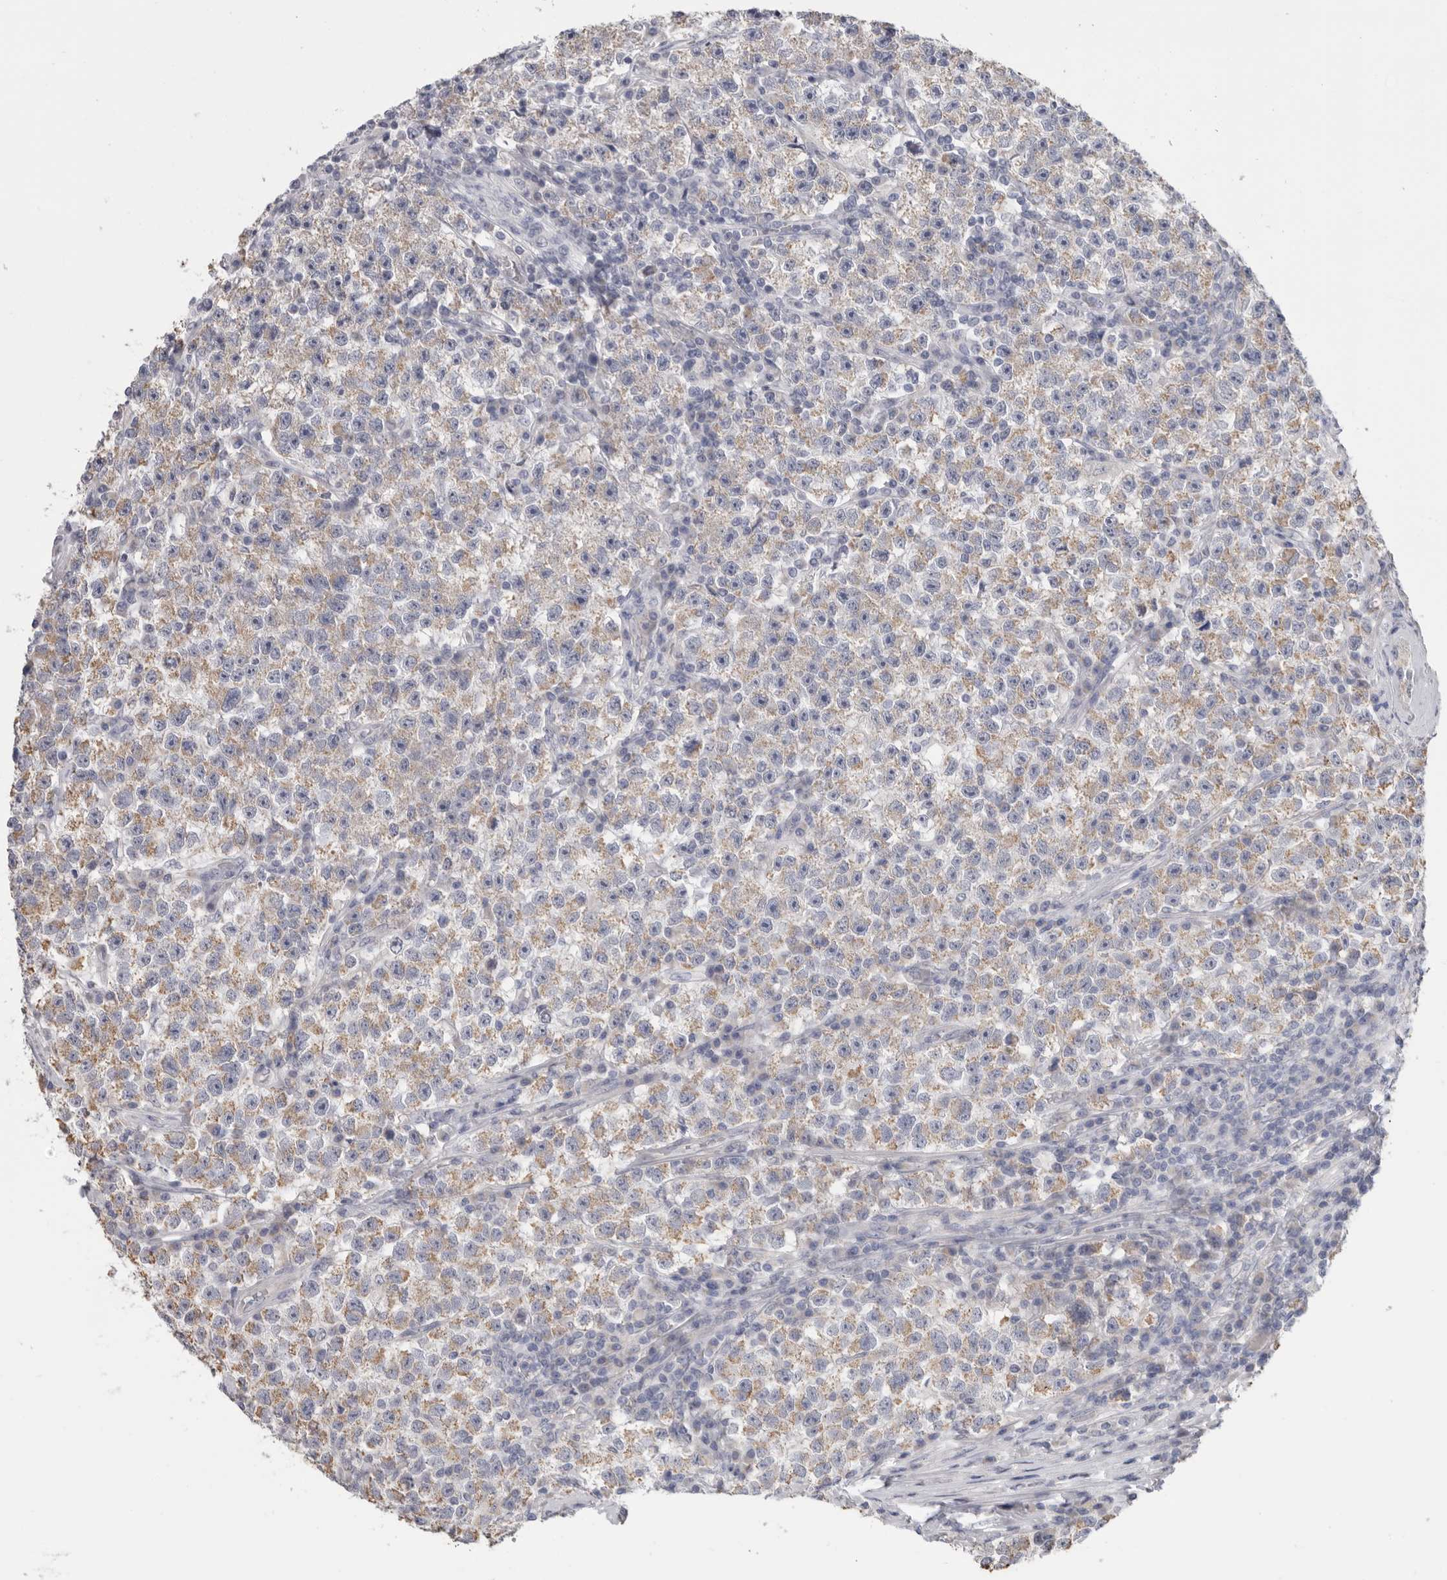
{"staining": {"intensity": "moderate", "quantity": ">75%", "location": "cytoplasmic/membranous"}, "tissue": "testis cancer", "cell_type": "Tumor cells", "image_type": "cancer", "snomed": [{"axis": "morphology", "description": "Seminoma, NOS"}, {"axis": "topography", "description": "Testis"}], "caption": "Testis cancer (seminoma) stained with DAB (3,3'-diaminobenzidine) immunohistochemistry displays medium levels of moderate cytoplasmic/membranous positivity in approximately >75% of tumor cells.", "gene": "MTFR1L", "patient": {"sex": "male", "age": 22}}